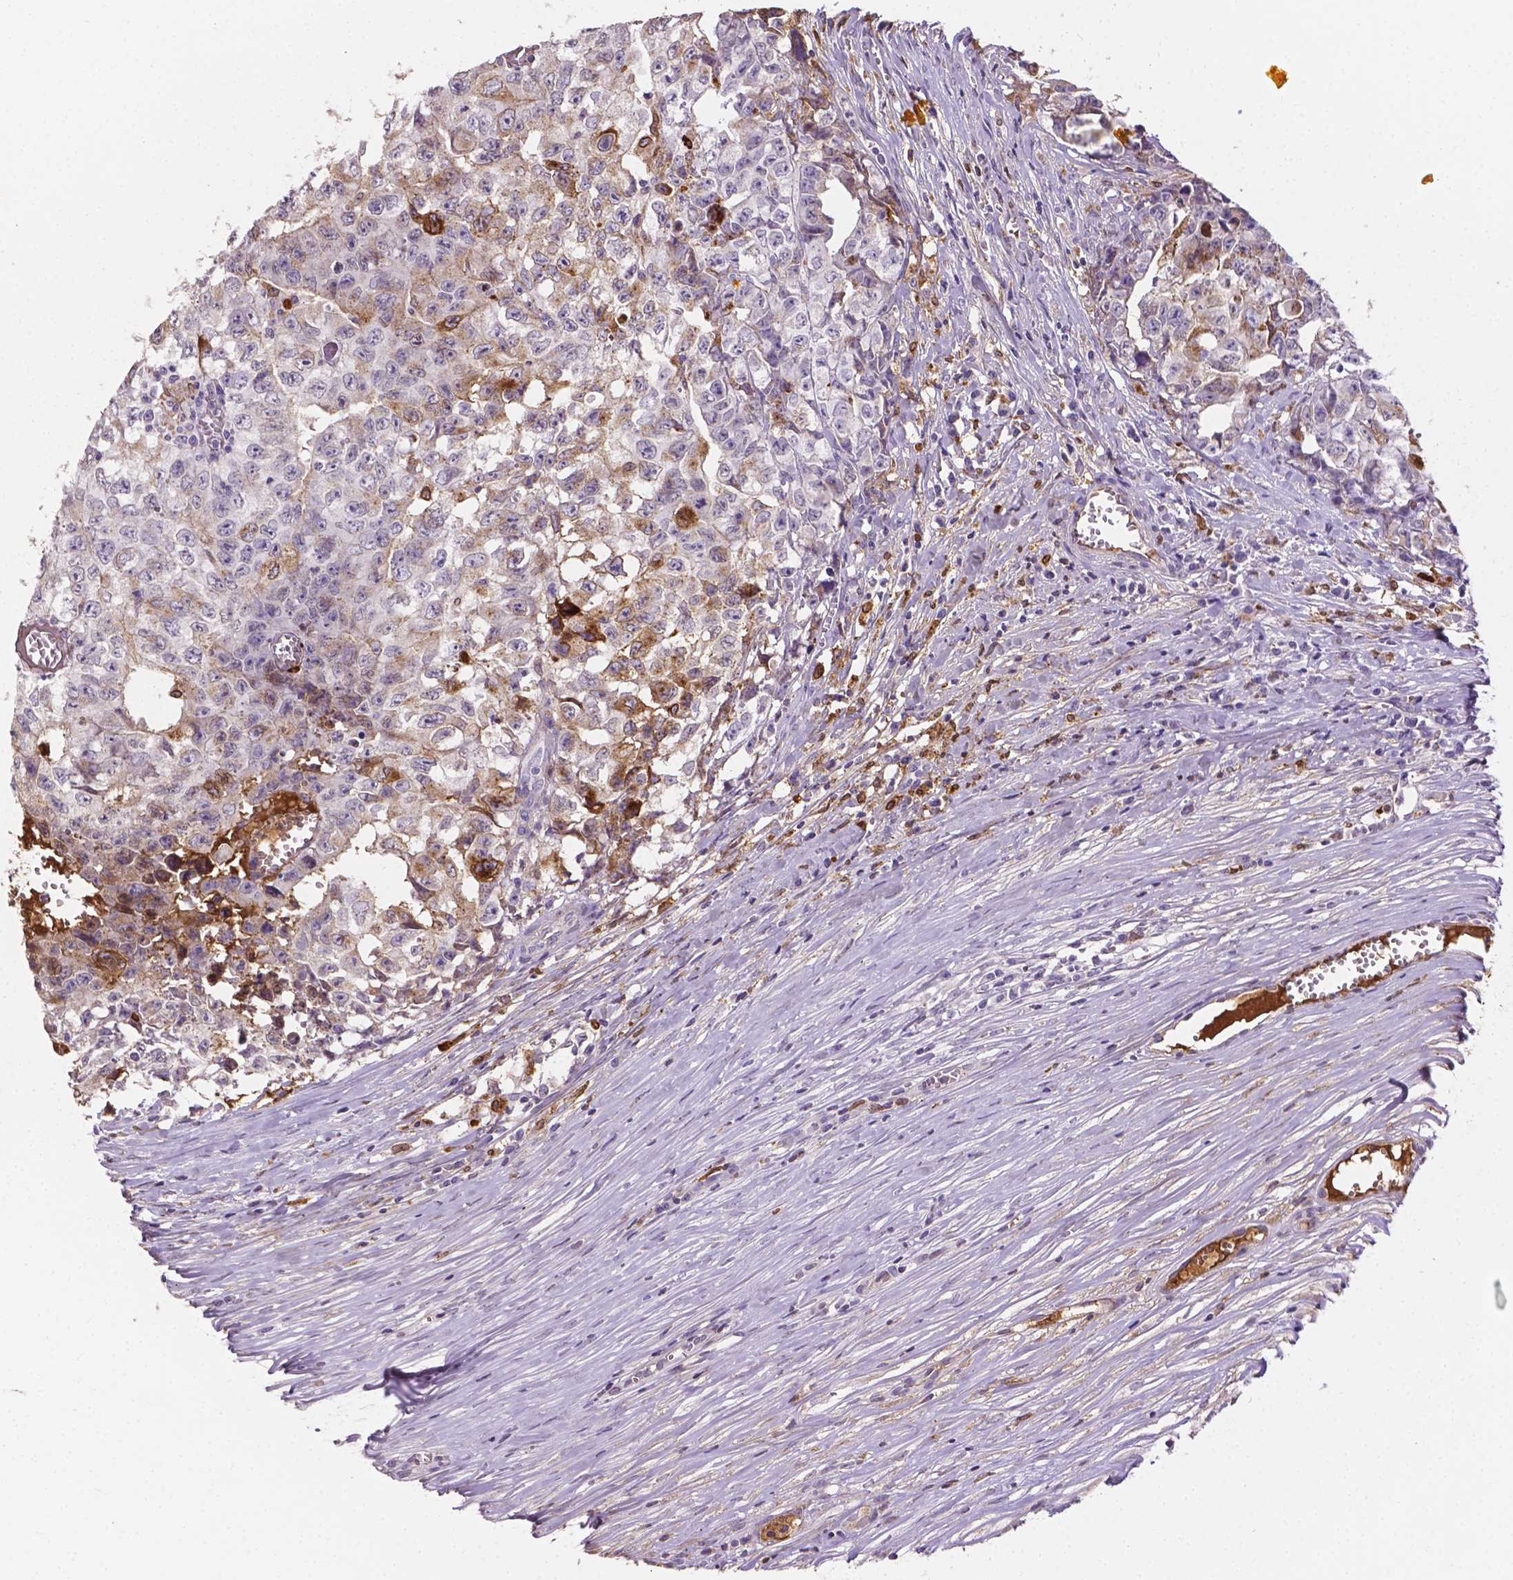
{"staining": {"intensity": "weak", "quantity": "<25%", "location": "cytoplasmic/membranous"}, "tissue": "testis cancer", "cell_type": "Tumor cells", "image_type": "cancer", "snomed": [{"axis": "morphology", "description": "Carcinoma, Embryonal, NOS"}, {"axis": "morphology", "description": "Teratoma, malignant, NOS"}, {"axis": "topography", "description": "Testis"}], "caption": "The histopathology image demonstrates no staining of tumor cells in testis embryonal carcinoma.", "gene": "APOE", "patient": {"sex": "male", "age": 24}}